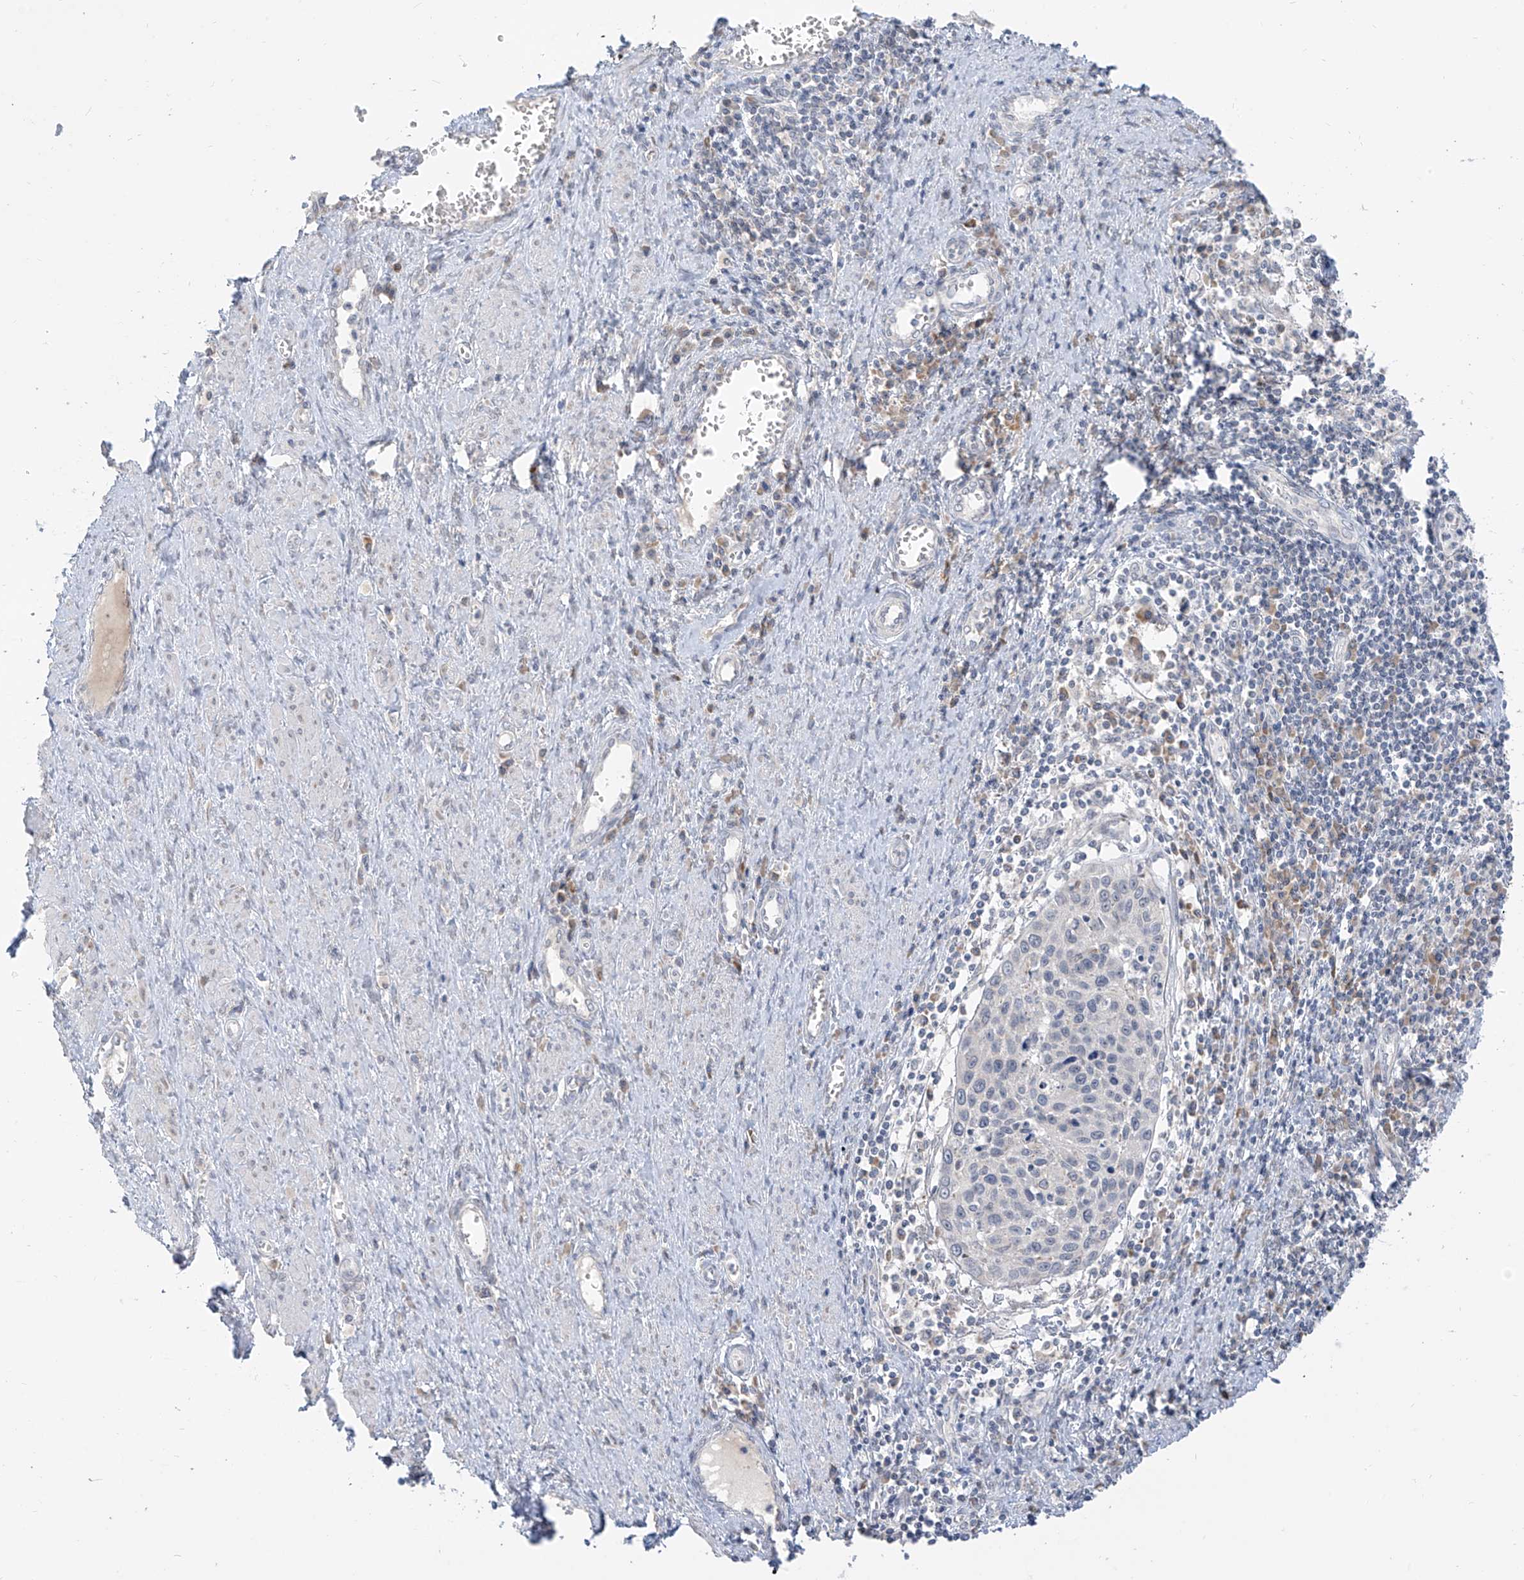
{"staining": {"intensity": "negative", "quantity": "none", "location": "none"}, "tissue": "cervical cancer", "cell_type": "Tumor cells", "image_type": "cancer", "snomed": [{"axis": "morphology", "description": "Squamous cell carcinoma, NOS"}, {"axis": "topography", "description": "Cervix"}], "caption": "Micrograph shows no significant protein staining in tumor cells of cervical cancer (squamous cell carcinoma).", "gene": "C2orf42", "patient": {"sex": "female", "age": 32}}